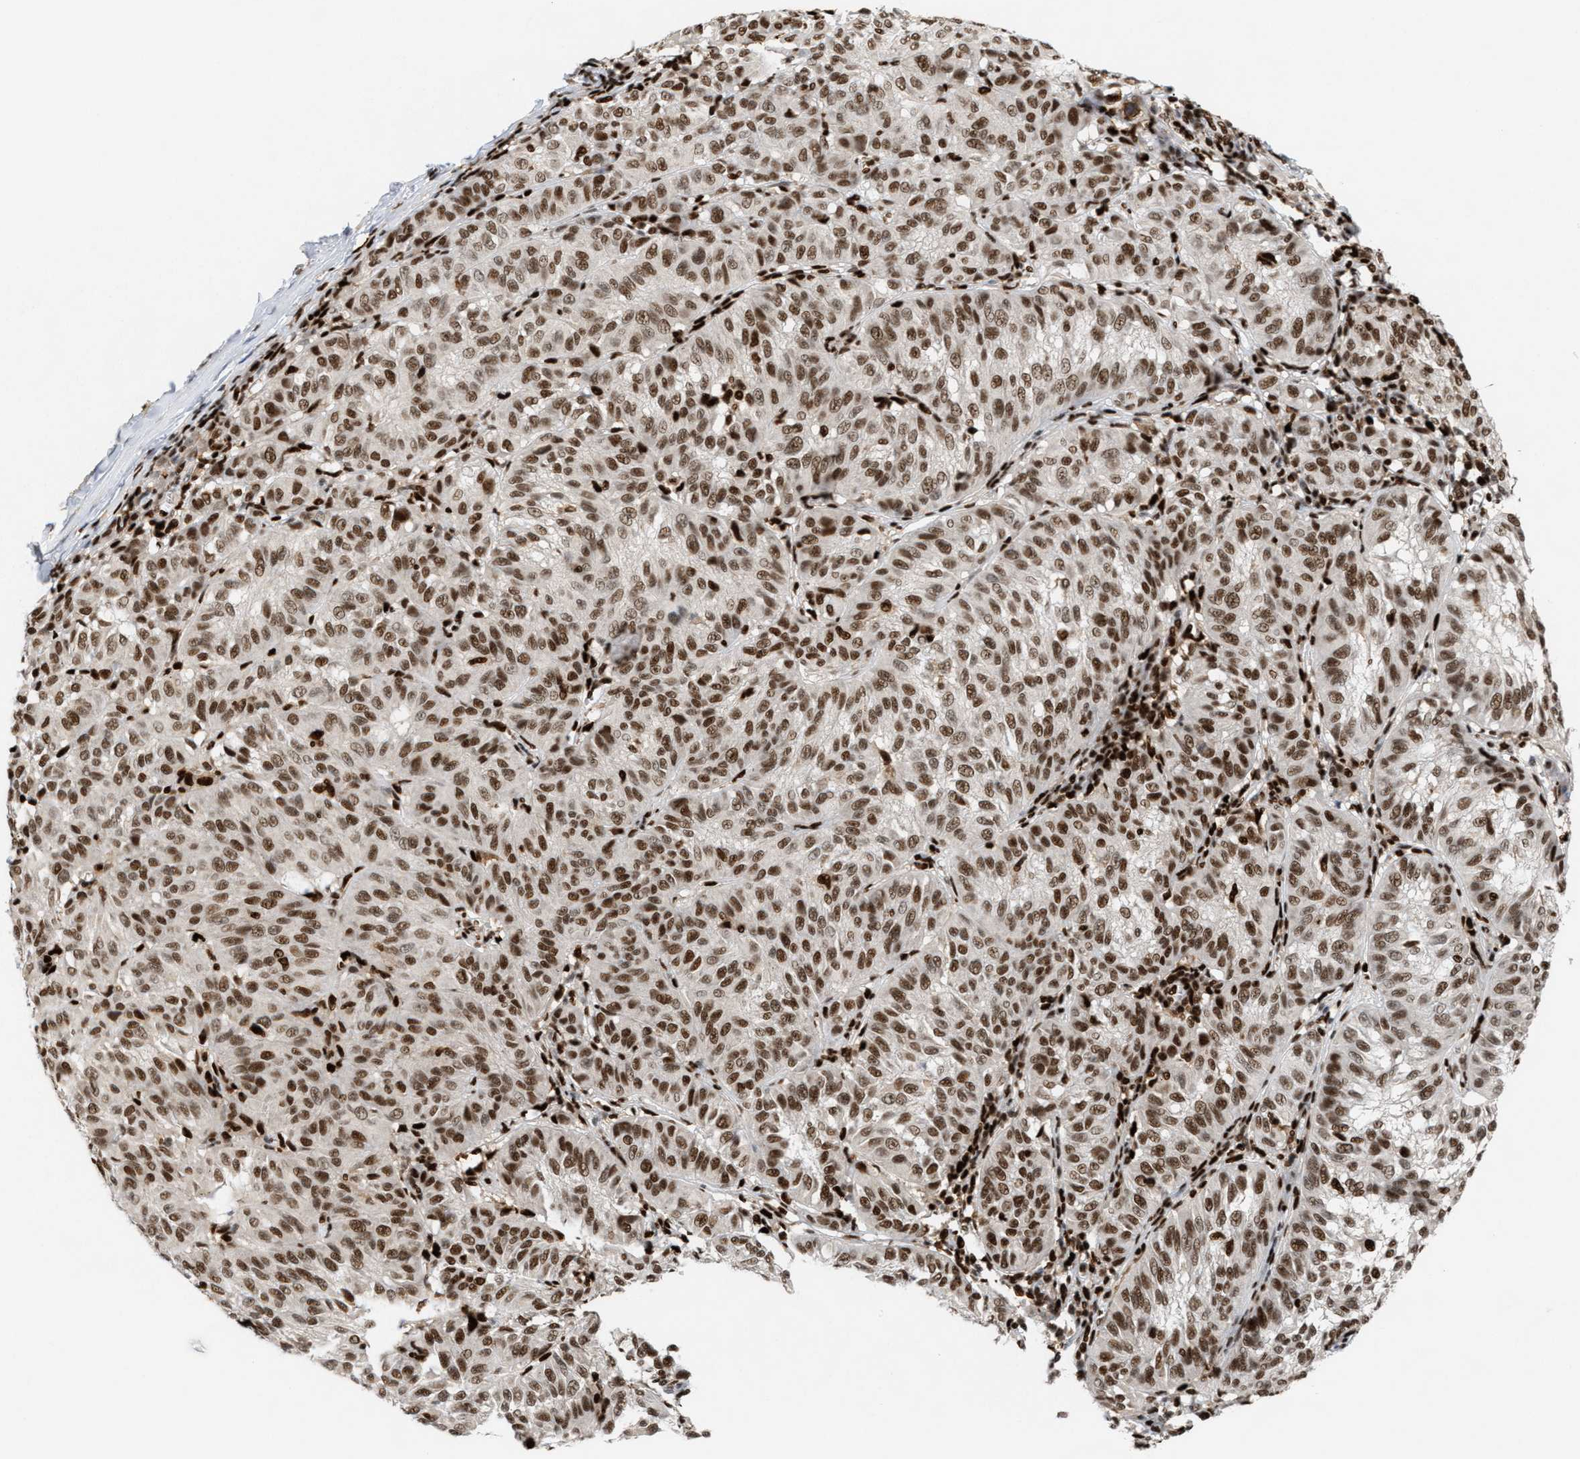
{"staining": {"intensity": "moderate", "quantity": ">75%", "location": "nuclear"}, "tissue": "melanoma", "cell_type": "Tumor cells", "image_type": "cancer", "snomed": [{"axis": "morphology", "description": "Malignant melanoma, NOS"}, {"axis": "topography", "description": "Skin"}], "caption": "Human melanoma stained for a protein (brown) shows moderate nuclear positive expression in approximately >75% of tumor cells.", "gene": "RNASEK-C17orf49", "patient": {"sex": "female", "age": 72}}